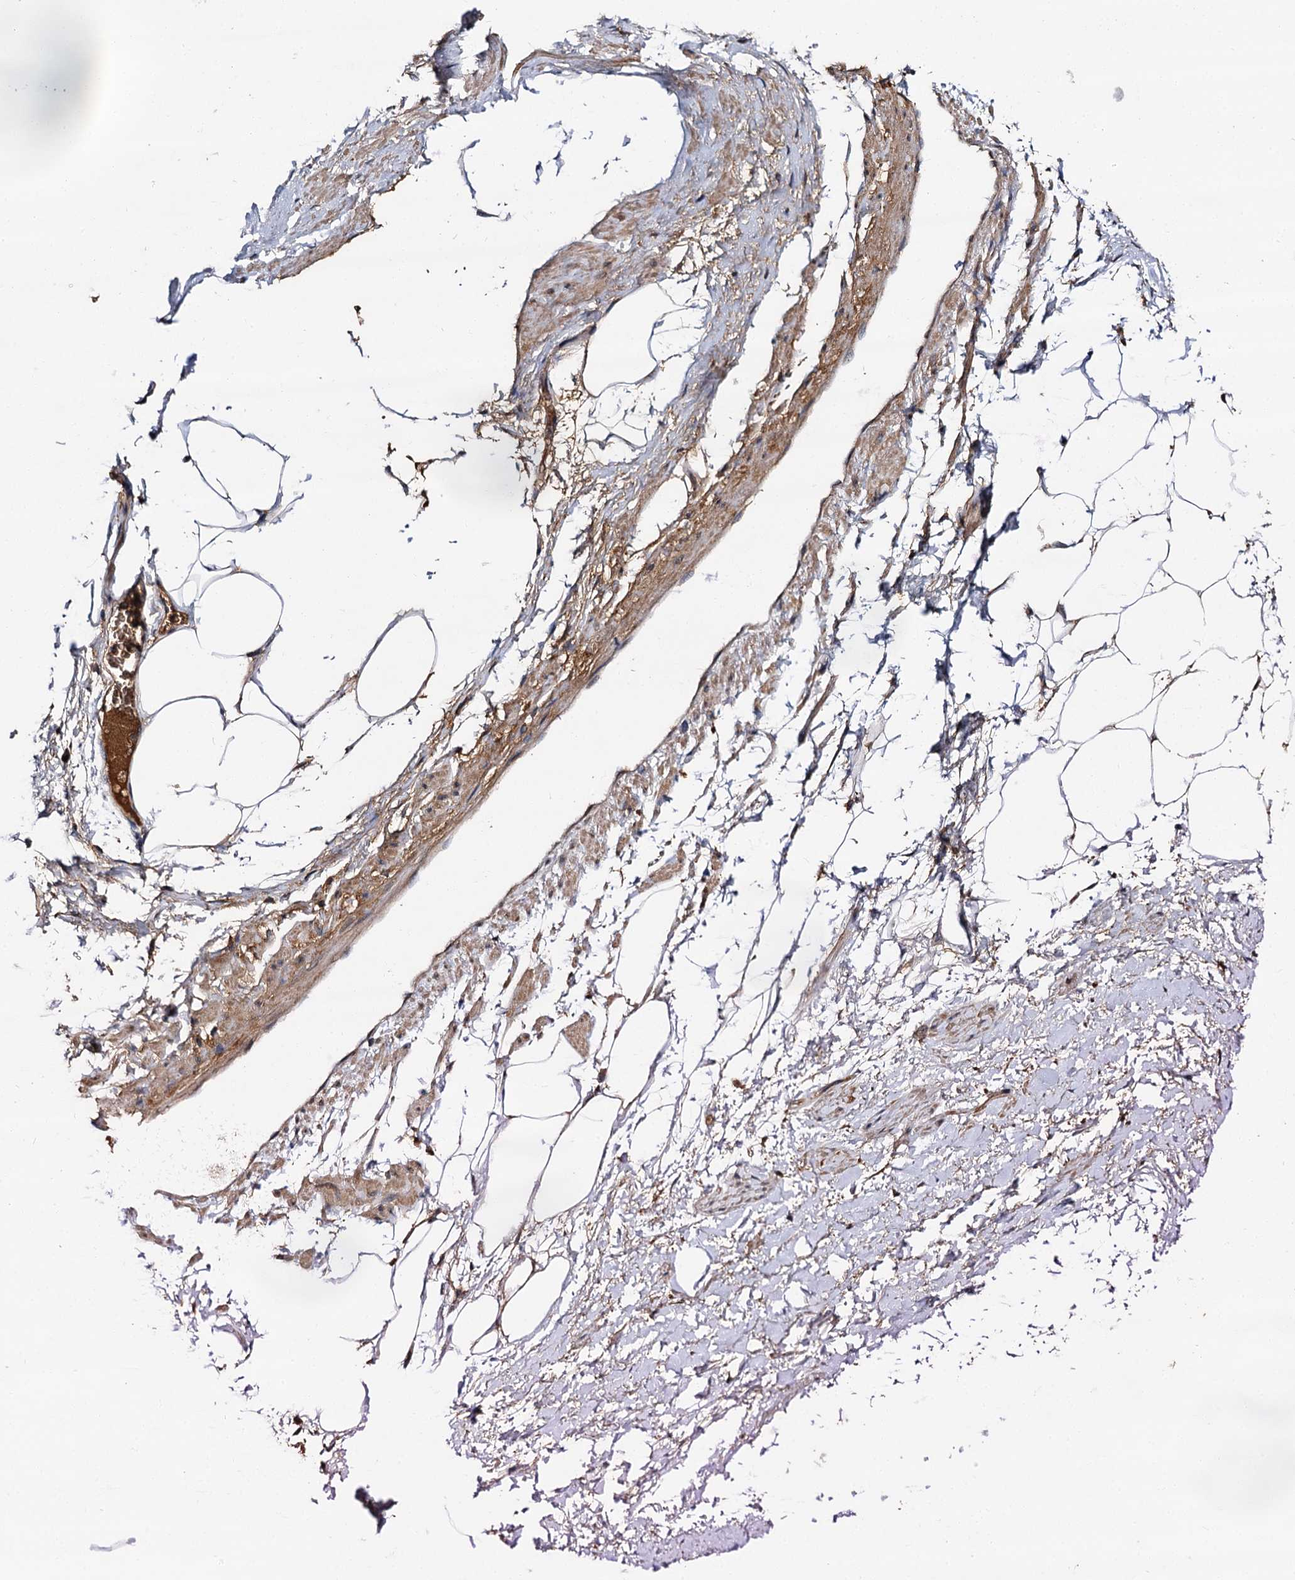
{"staining": {"intensity": "moderate", "quantity": "<25%", "location": "cytoplasmic/membranous"}, "tissue": "adipose tissue", "cell_type": "Adipocytes", "image_type": "normal", "snomed": [{"axis": "morphology", "description": "Normal tissue, NOS"}, {"axis": "morphology", "description": "Adenocarcinoma, Low grade"}, {"axis": "topography", "description": "Prostate"}, {"axis": "topography", "description": "Peripheral nerve tissue"}], "caption": "The histopathology image exhibits staining of unremarkable adipose tissue, revealing moderate cytoplasmic/membranous protein staining (brown color) within adipocytes. (Brightfield microscopy of DAB IHC at high magnification).", "gene": "MBD6", "patient": {"sex": "male", "age": 63}}